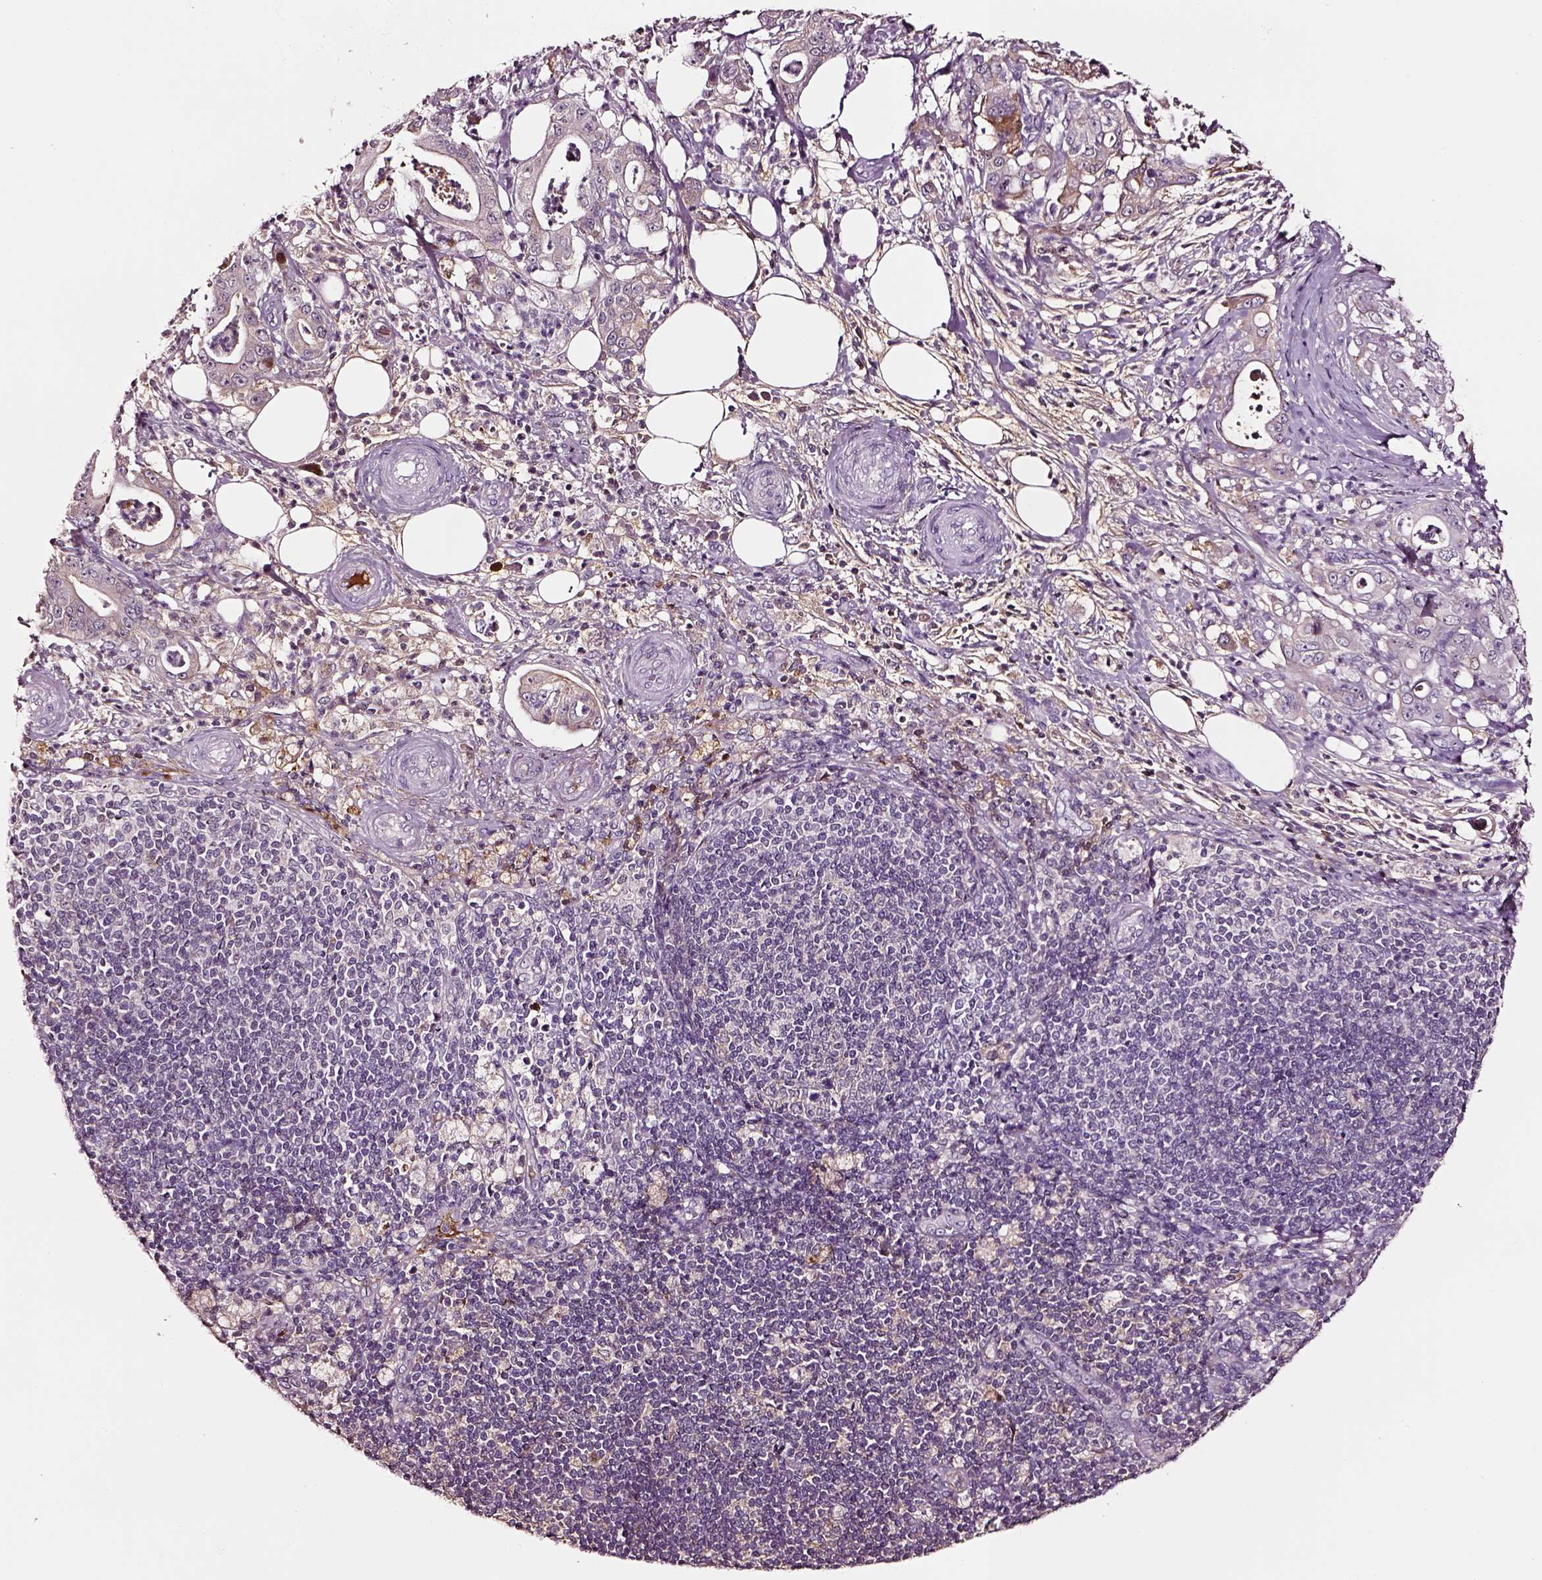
{"staining": {"intensity": "negative", "quantity": "none", "location": "none"}, "tissue": "pancreatic cancer", "cell_type": "Tumor cells", "image_type": "cancer", "snomed": [{"axis": "morphology", "description": "Adenocarcinoma, NOS"}, {"axis": "topography", "description": "Pancreas"}], "caption": "A micrograph of pancreatic cancer stained for a protein shows no brown staining in tumor cells.", "gene": "TF", "patient": {"sex": "male", "age": 71}}